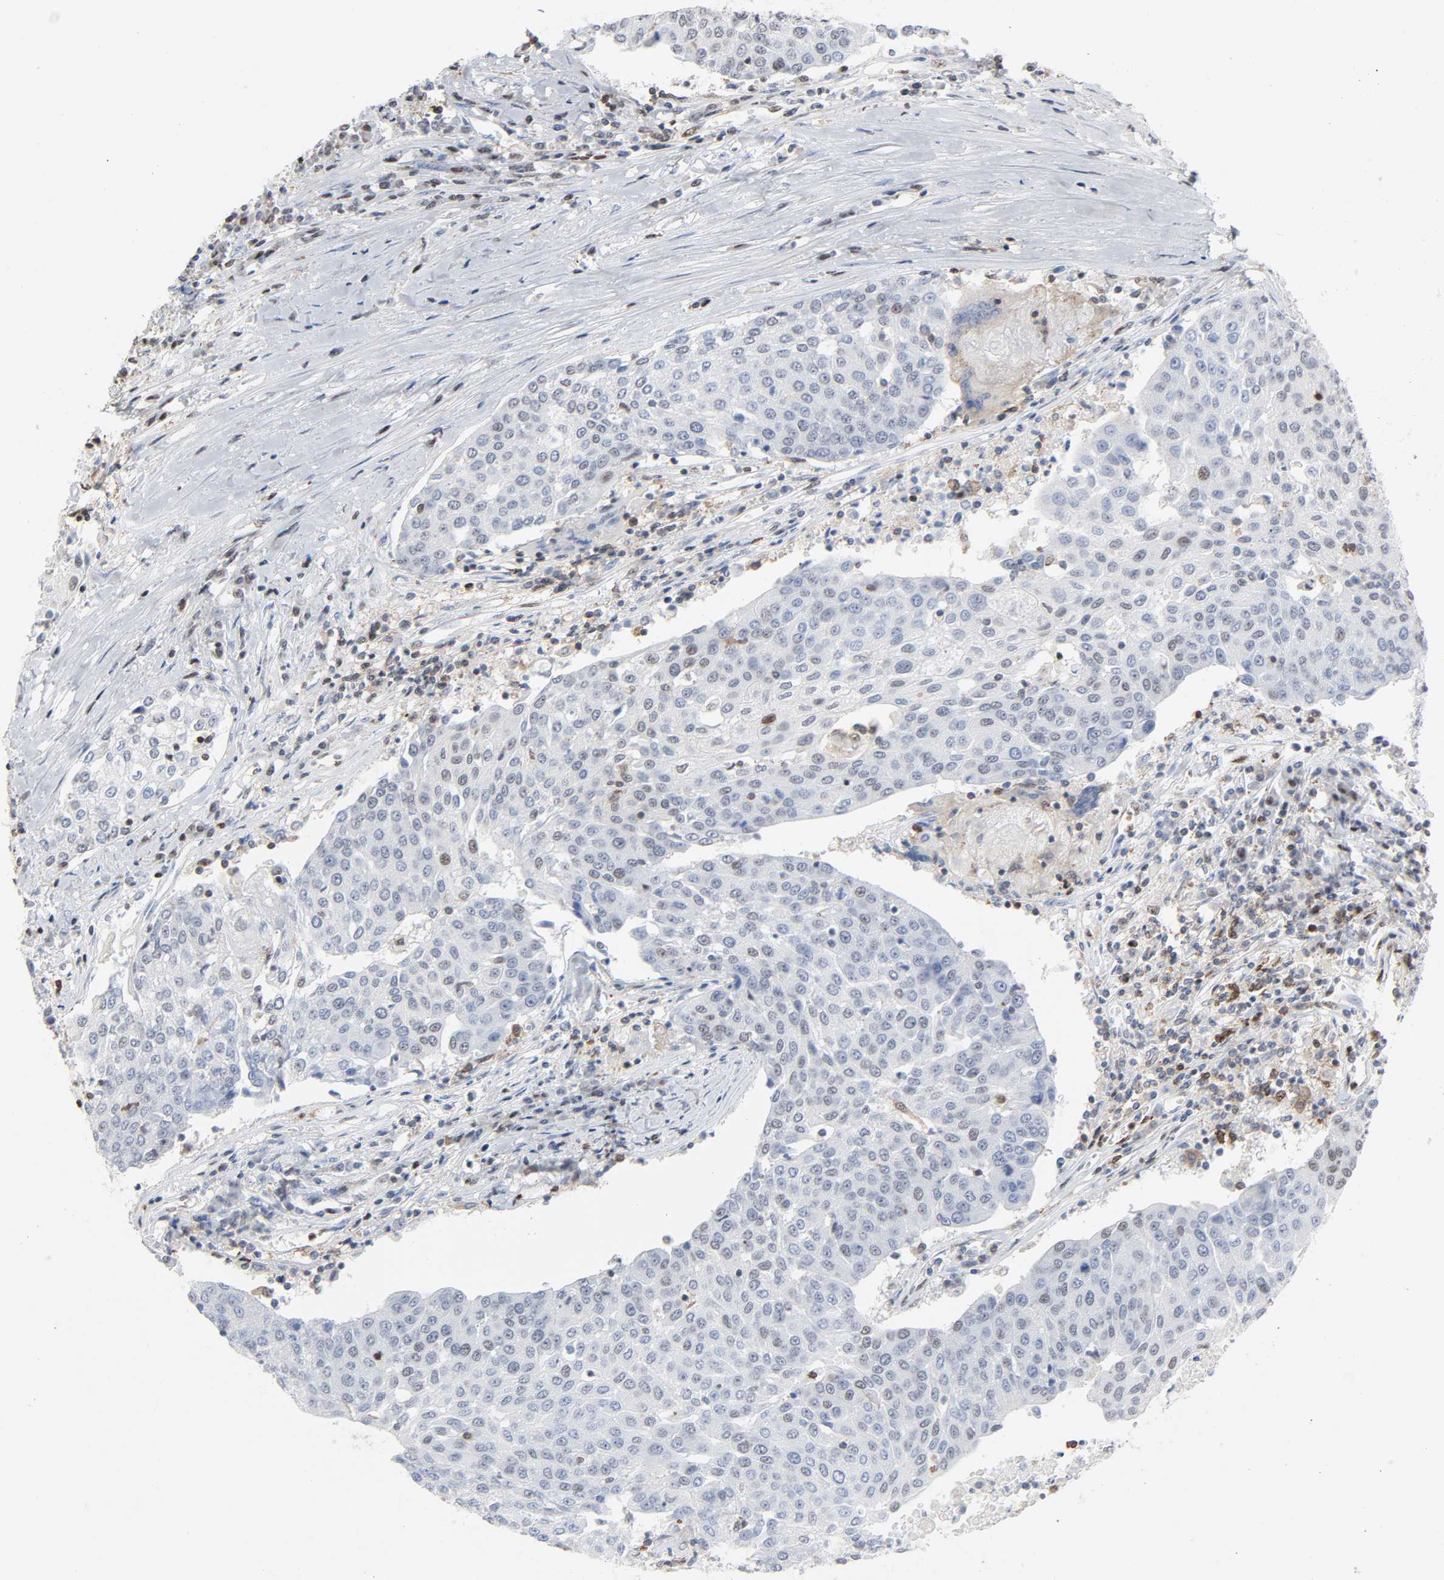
{"staining": {"intensity": "weak", "quantity": "<25%", "location": "nuclear"}, "tissue": "urothelial cancer", "cell_type": "Tumor cells", "image_type": "cancer", "snomed": [{"axis": "morphology", "description": "Urothelial carcinoma, High grade"}, {"axis": "topography", "description": "Urinary bladder"}], "caption": "A photomicrograph of urothelial carcinoma (high-grade) stained for a protein exhibits no brown staining in tumor cells. Nuclei are stained in blue.", "gene": "WAS", "patient": {"sex": "female", "age": 85}}